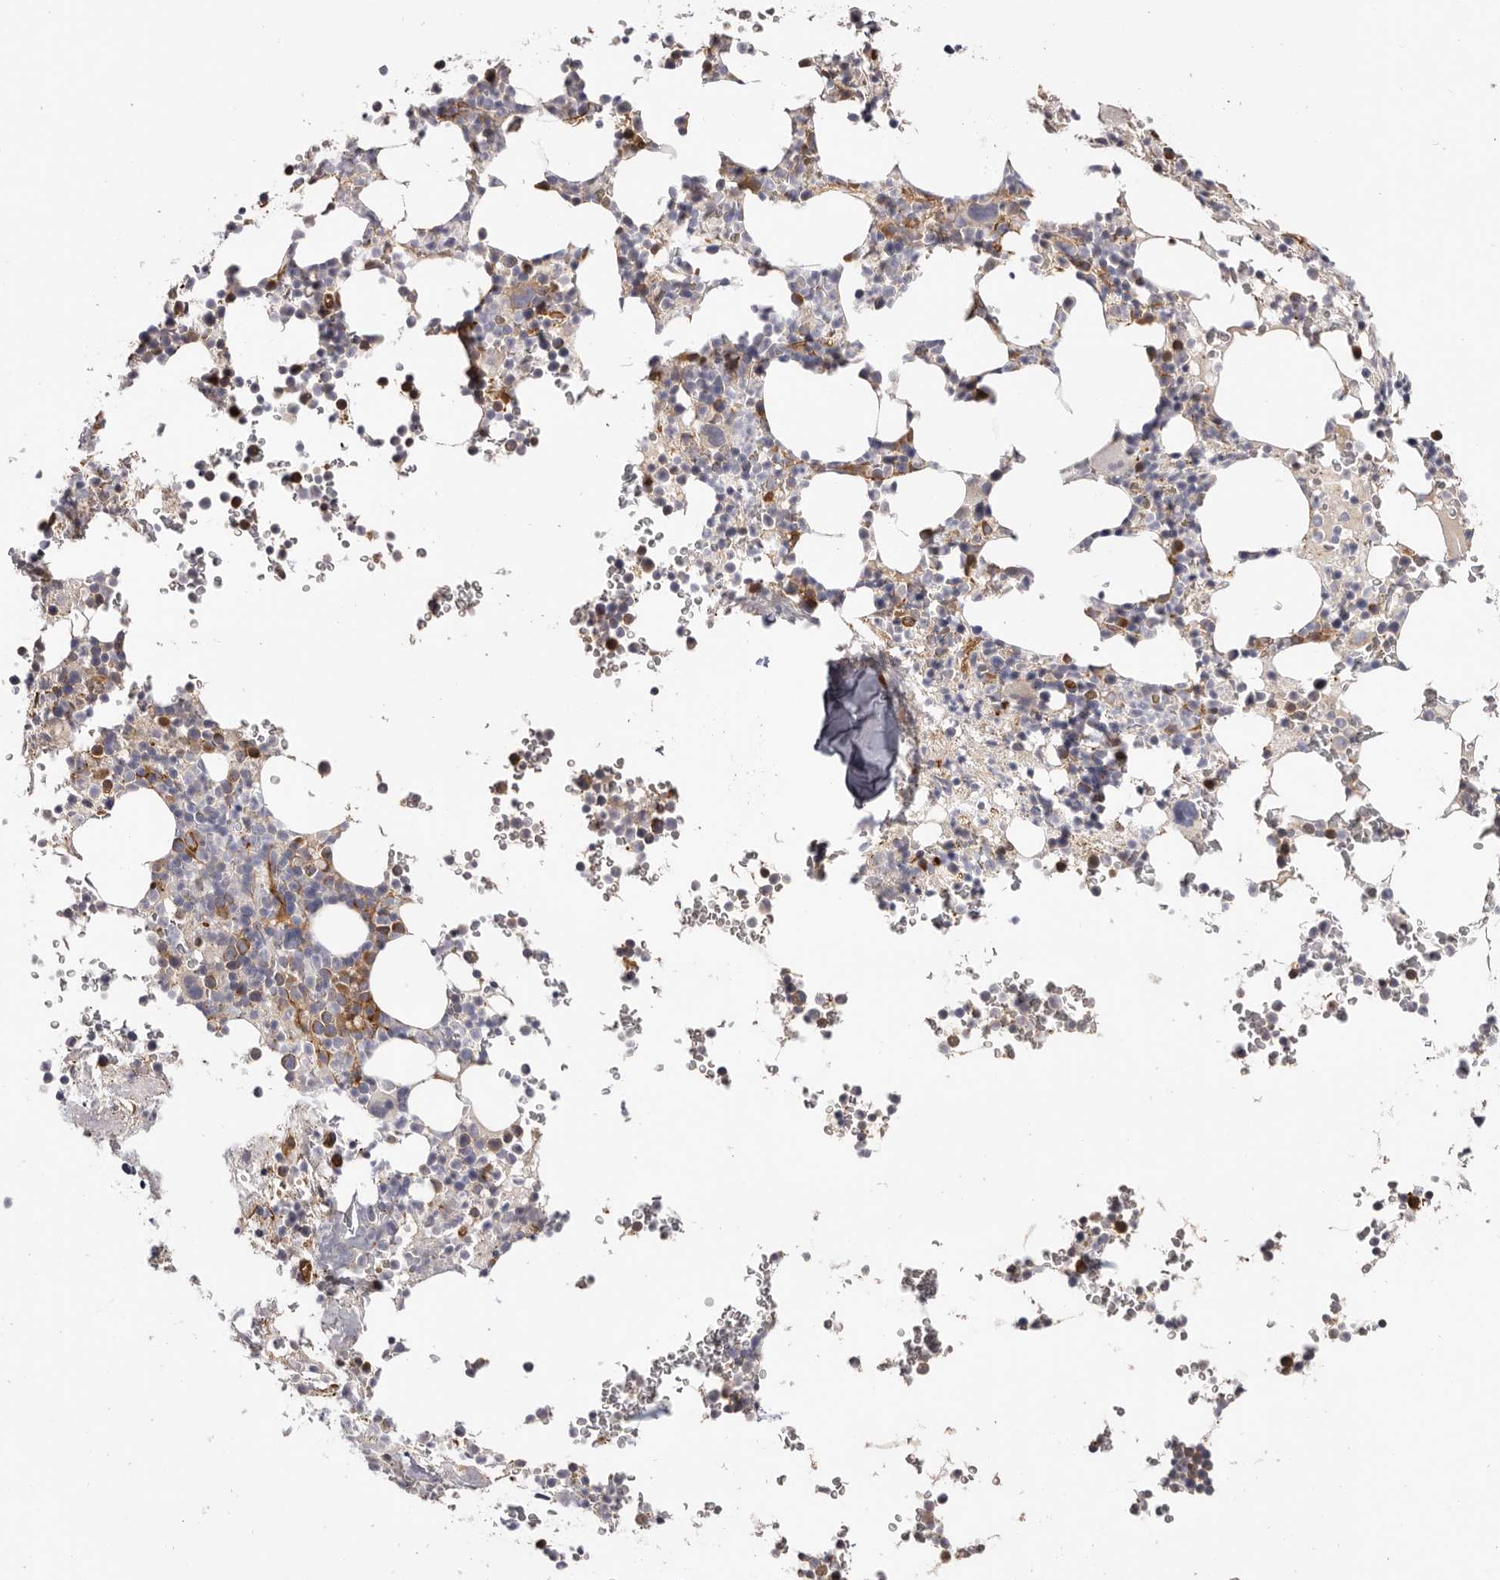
{"staining": {"intensity": "moderate", "quantity": "<25%", "location": "cytoplasmic/membranous"}, "tissue": "bone marrow", "cell_type": "Hematopoietic cells", "image_type": "normal", "snomed": [{"axis": "morphology", "description": "Normal tissue, NOS"}, {"axis": "topography", "description": "Bone marrow"}], "caption": "IHC of unremarkable human bone marrow reveals low levels of moderate cytoplasmic/membranous staining in approximately <25% of hematopoietic cells. (DAB IHC with brightfield microscopy, high magnification).", "gene": "LAP3", "patient": {"sex": "male", "age": 58}}